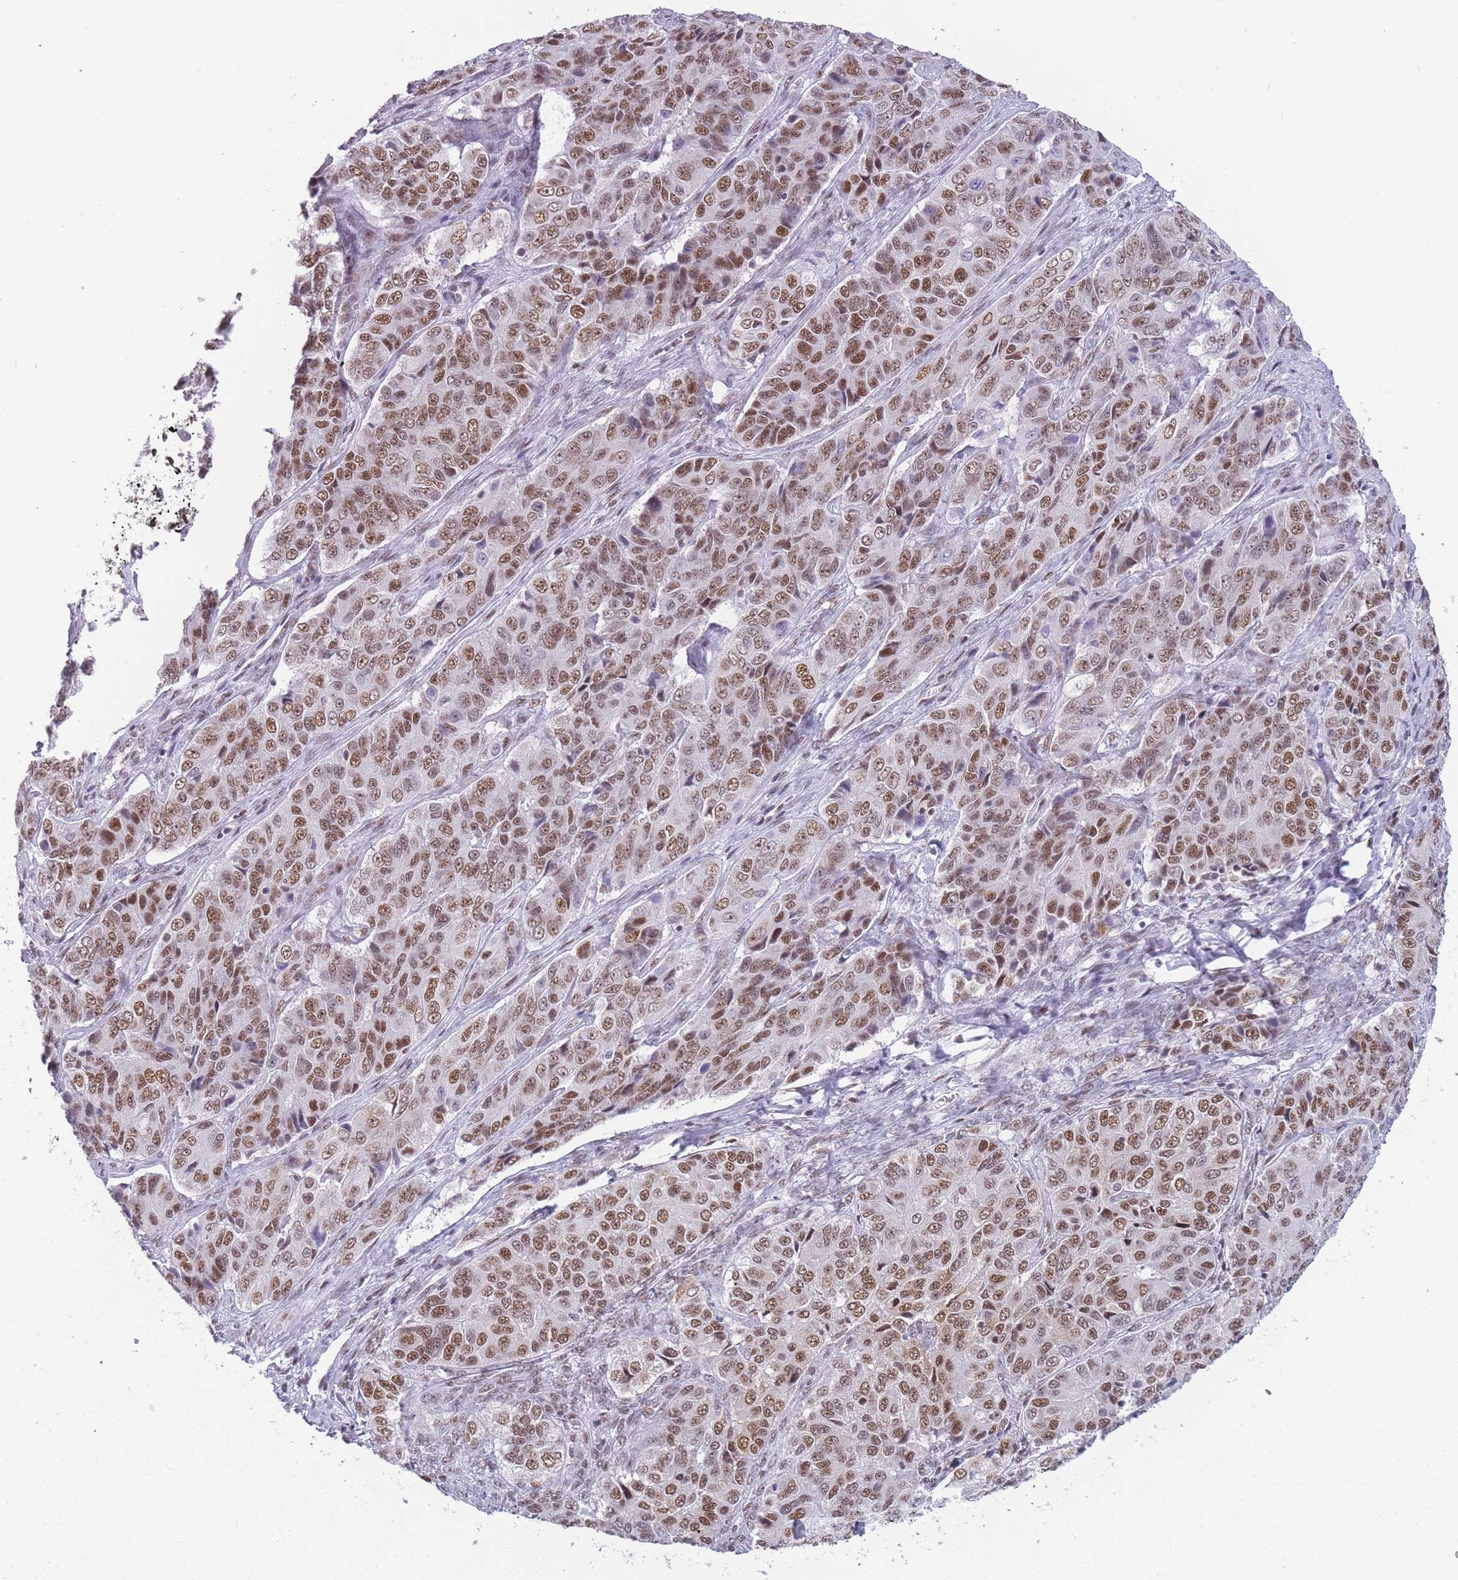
{"staining": {"intensity": "moderate", "quantity": ">75%", "location": "nuclear"}, "tissue": "ovarian cancer", "cell_type": "Tumor cells", "image_type": "cancer", "snomed": [{"axis": "morphology", "description": "Carcinoma, endometroid"}, {"axis": "topography", "description": "Ovary"}], "caption": "A brown stain labels moderate nuclear expression of a protein in human endometroid carcinoma (ovarian) tumor cells.", "gene": "HNRNPUL1", "patient": {"sex": "female", "age": 51}}